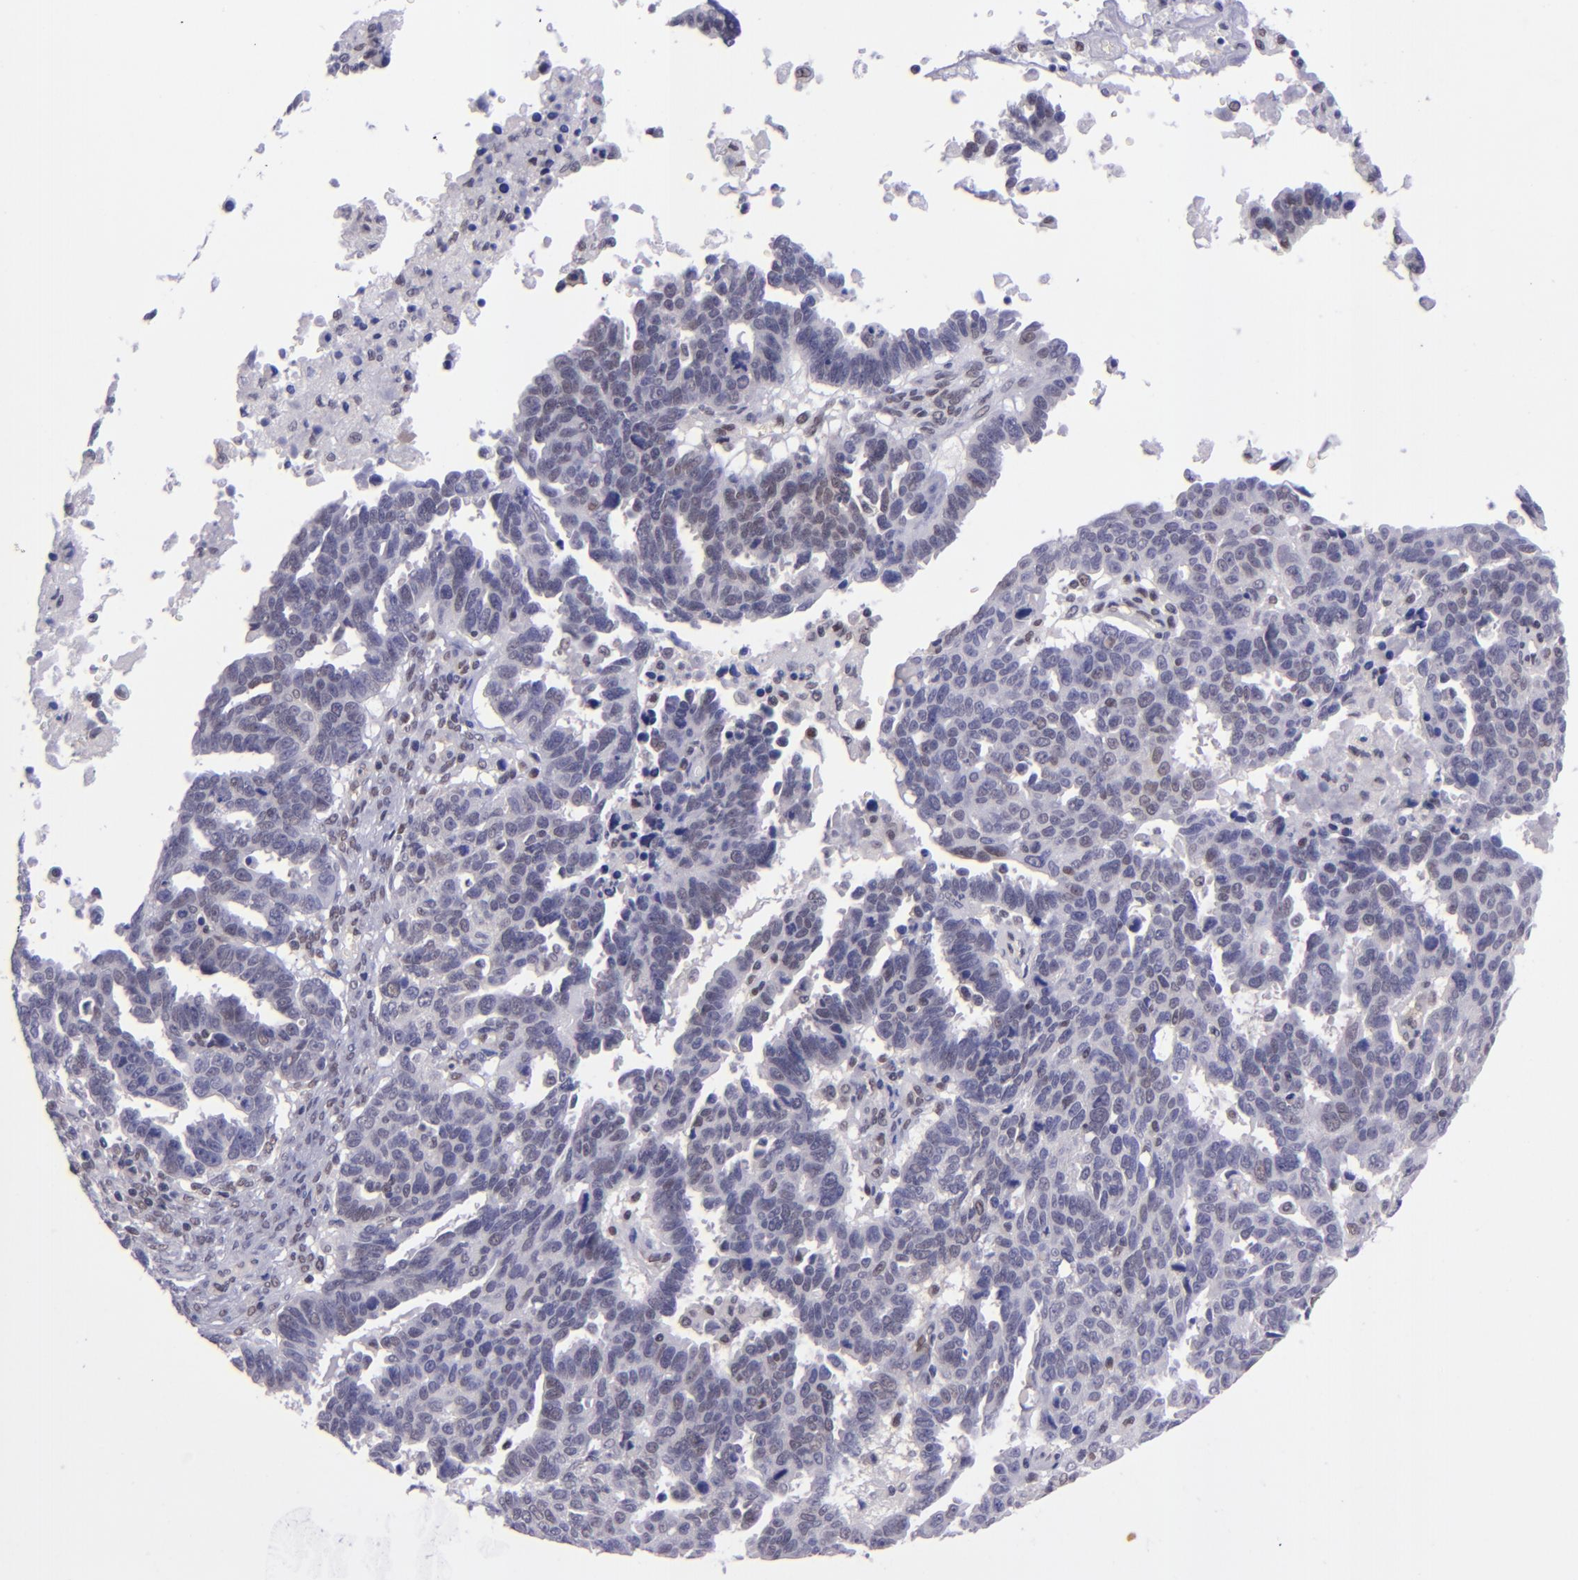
{"staining": {"intensity": "negative", "quantity": "none", "location": "none"}, "tissue": "ovarian cancer", "cell_type": "Tumor cells", "image_type": "cancer", "snomed": [{"axis": "morphology", "description": "Carcinoma, endometroid"}, {"axis": "morphology", "description": "Cystadenocarcinoma, serous, NOS"}, {"axis": "topography", "description": "Ovary"}], "caption": "Photomicrograph shows no protein positivity in tumor cells of endometroid carcinoma (ovarian) tissue.", "gene": "BAG1", "patient": {"sex": "female", "age": 45}}